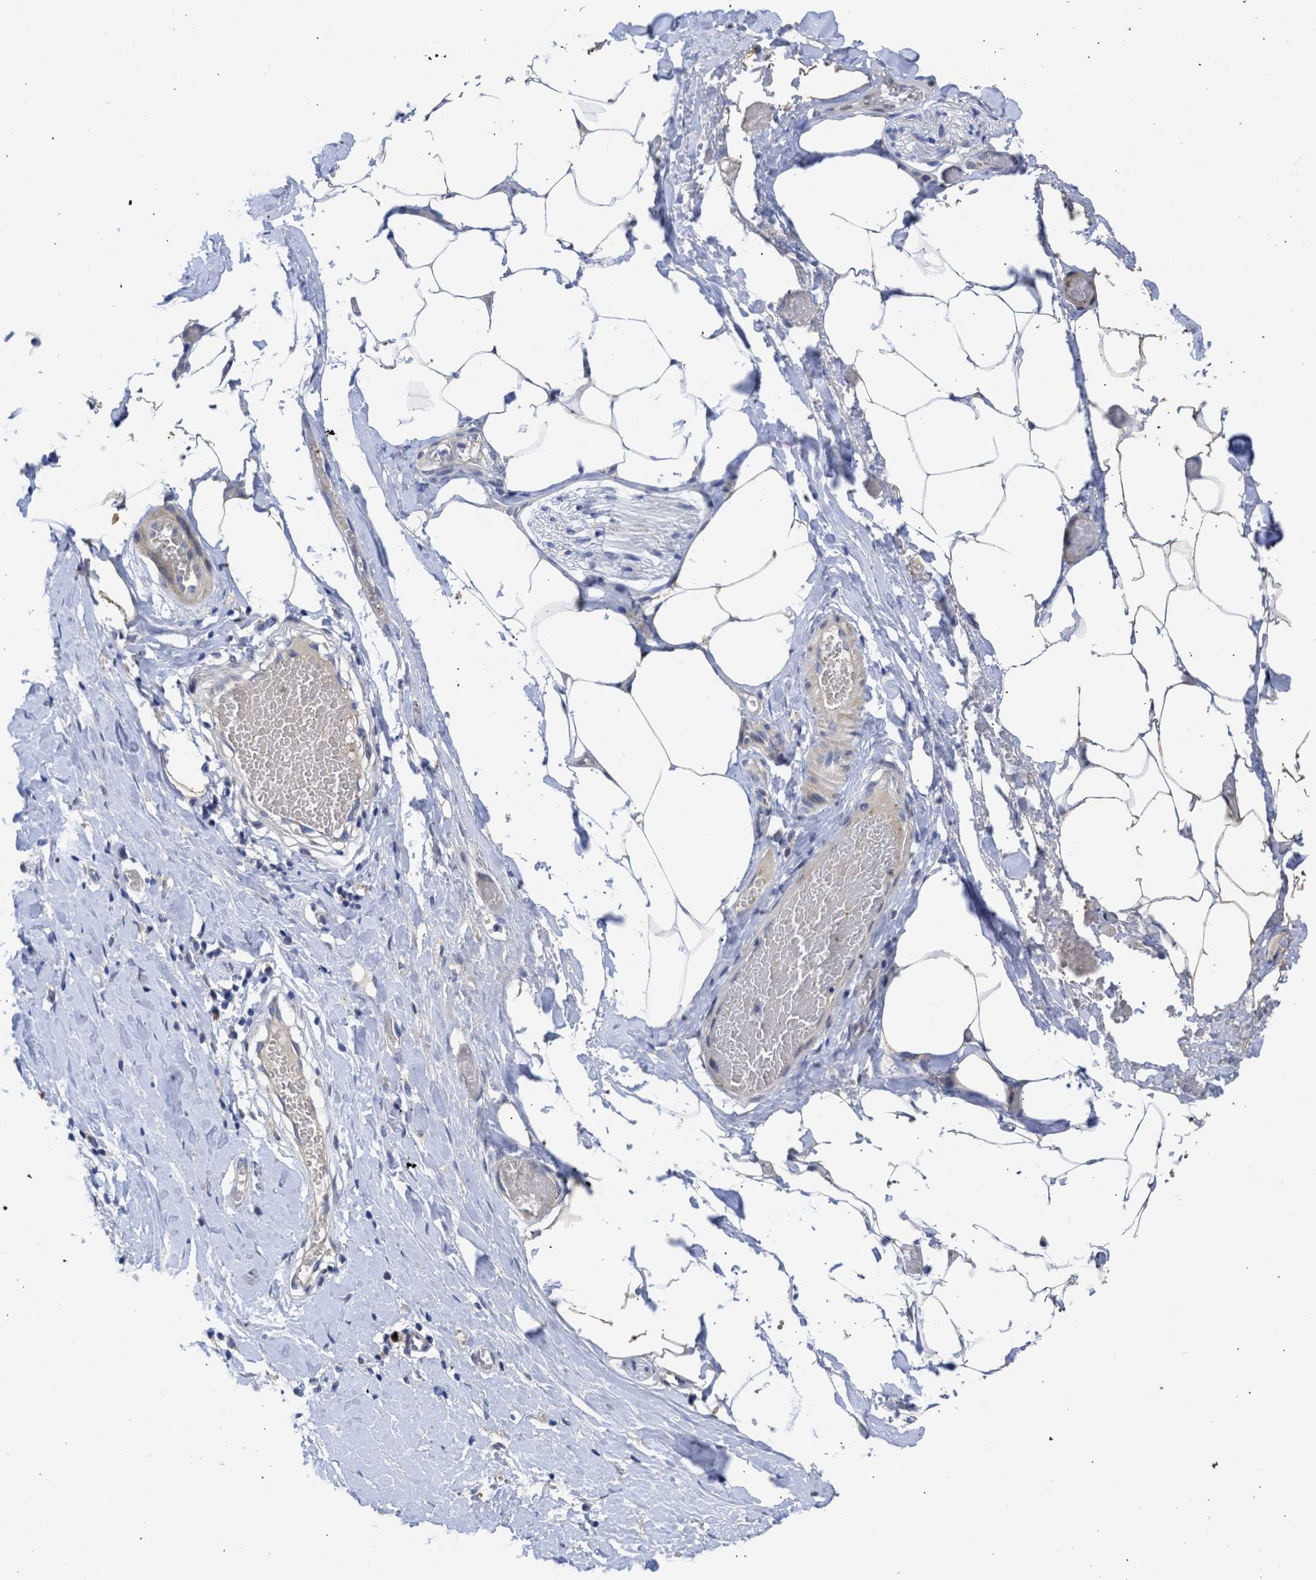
{"staining": {"intensity": "negative", "quantity": "none", "location": "none"}, "tissue": "adipose tissue", "cell_type": "Adipocytes", "image_type": "normal", "snomed": [{"axis": "morphology", "description": "Normal tissue, NOS"}, {"axis": "morphology", "description": "Adenocarcinoma, NOS"}, {"axis": "topography", "description": "Colon"}, {"axis": "topography", "description": "Peripheral nerve tissue"}], "caption": "Protein analysis of unremarkable adipose tissue reveals no significant positivity in adipocytes.", "gene": "ARHGEF4", "patient": {"sex": "male", "age": 14}}